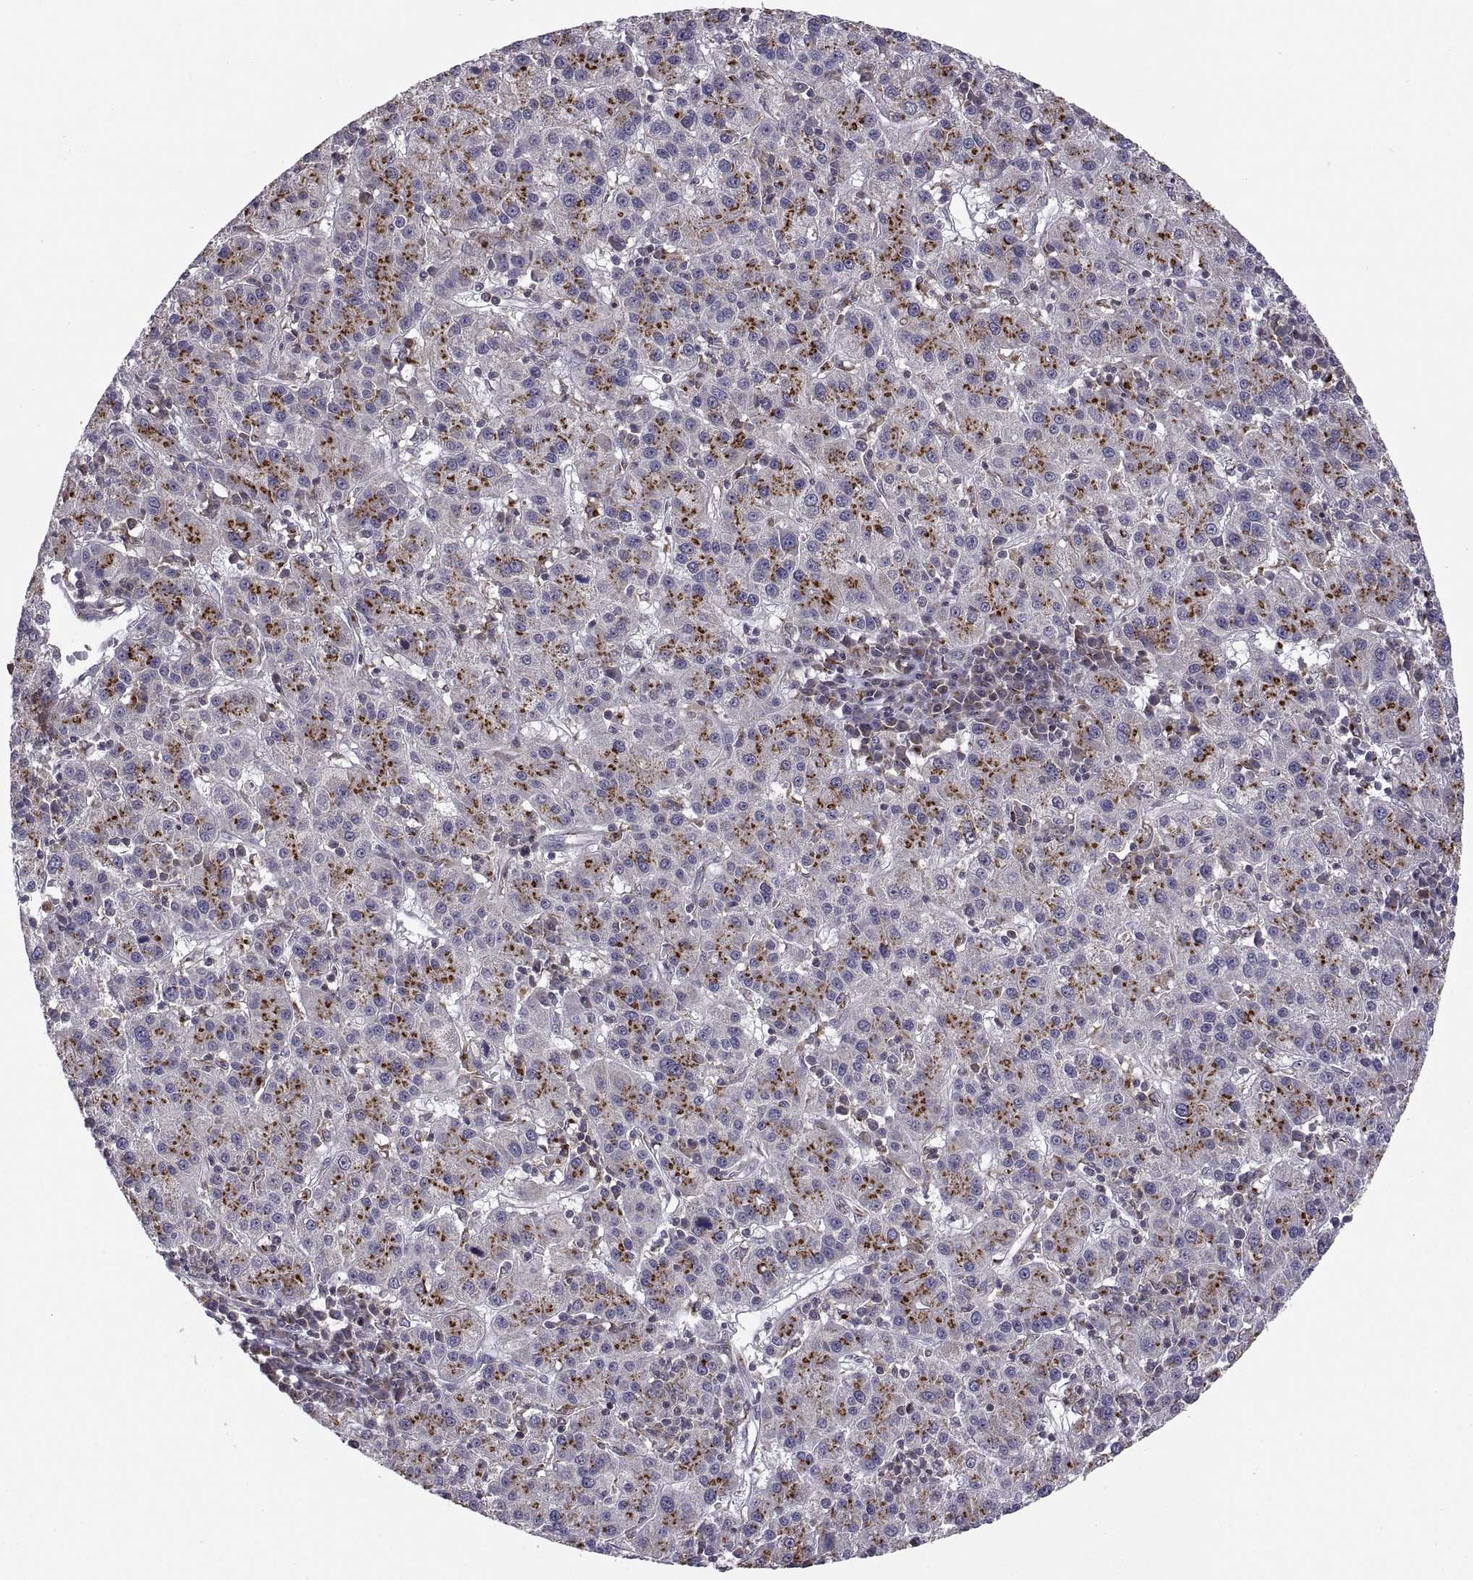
{"staining": {"intensity": "strong", "quantity": ">75%", "location": "cytoplasmic/membranous"}, "tissue": "liver cancer", "cell_type": "Tumor cells", "image_type": "cancer", "snomed": [{"axis": "morphology", "description": "Carcinoma, Hepatocellular, NOS"}, {"axis": "topography", "description": "Liver"}], "caption": "IHC image of neoplastic tissue: human liver cancer stained using IHC displays high levels of strong protein expression localized specifically in the cytoplasmic/membranous of tumor cells, appearing as a cytoplasmic/membranous brown color.", "gene": "ACAP1", "patient": {"sex": "female", "age": 60}}